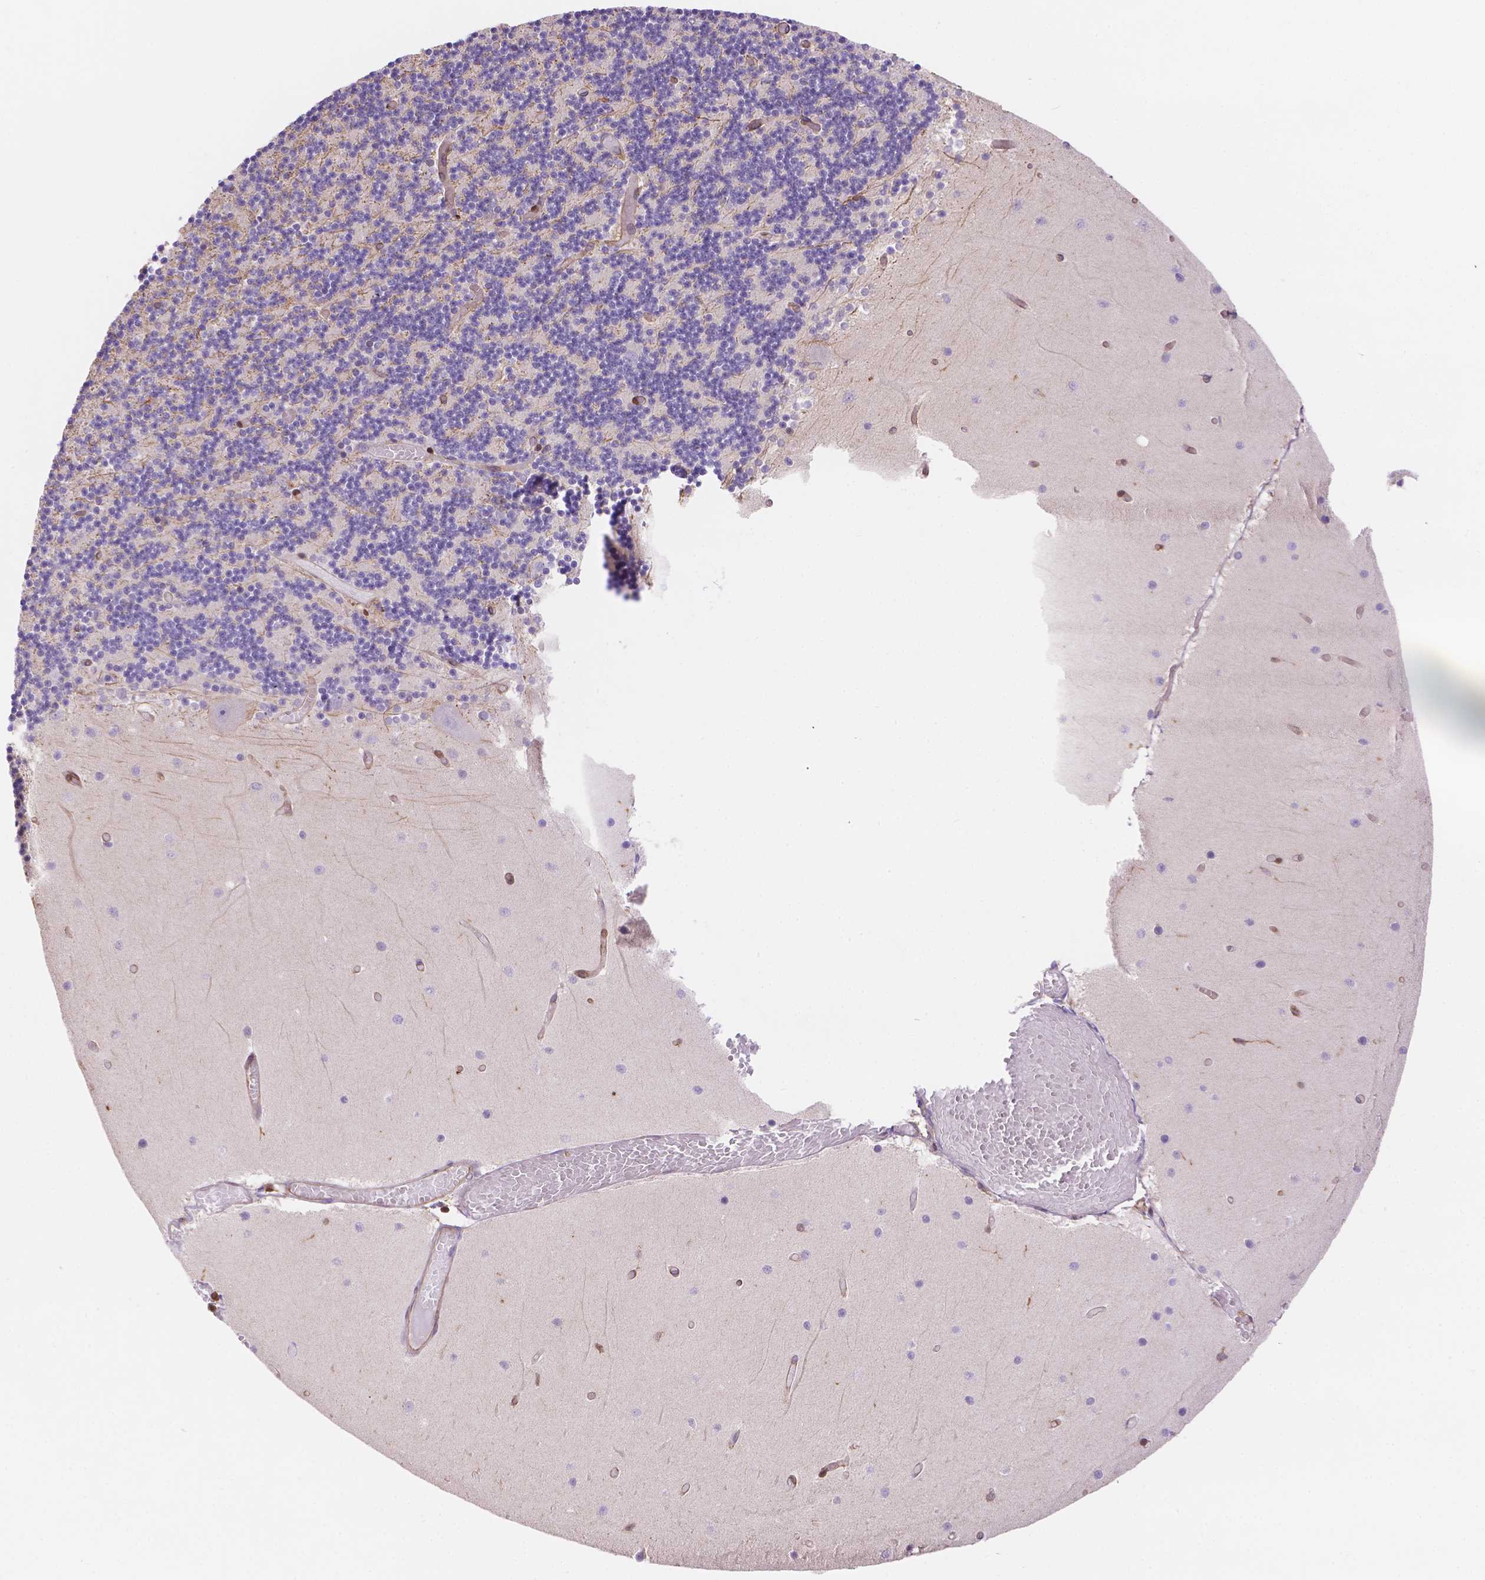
{"staining": {"intensity": "negative", "quantity": "none", "location": "none"}, "tissue": "cerebellum", "cell_type": "Cells in granular layer", "image_type": "normal", "snomed": [{"axis": "morphology", "description": "Normal tissue, NOS"}, {"axis": "topography", "description": "Cerebellum"}], "caption": "Photomicrograph shows no significant protein positivity in cells in granular layer of unremarkable cerebellum. (DAB immunohistochemistry with hematoxylin counter stain).", "gene": "DMWD", "patient": {"sex": "female", "age": 28}}